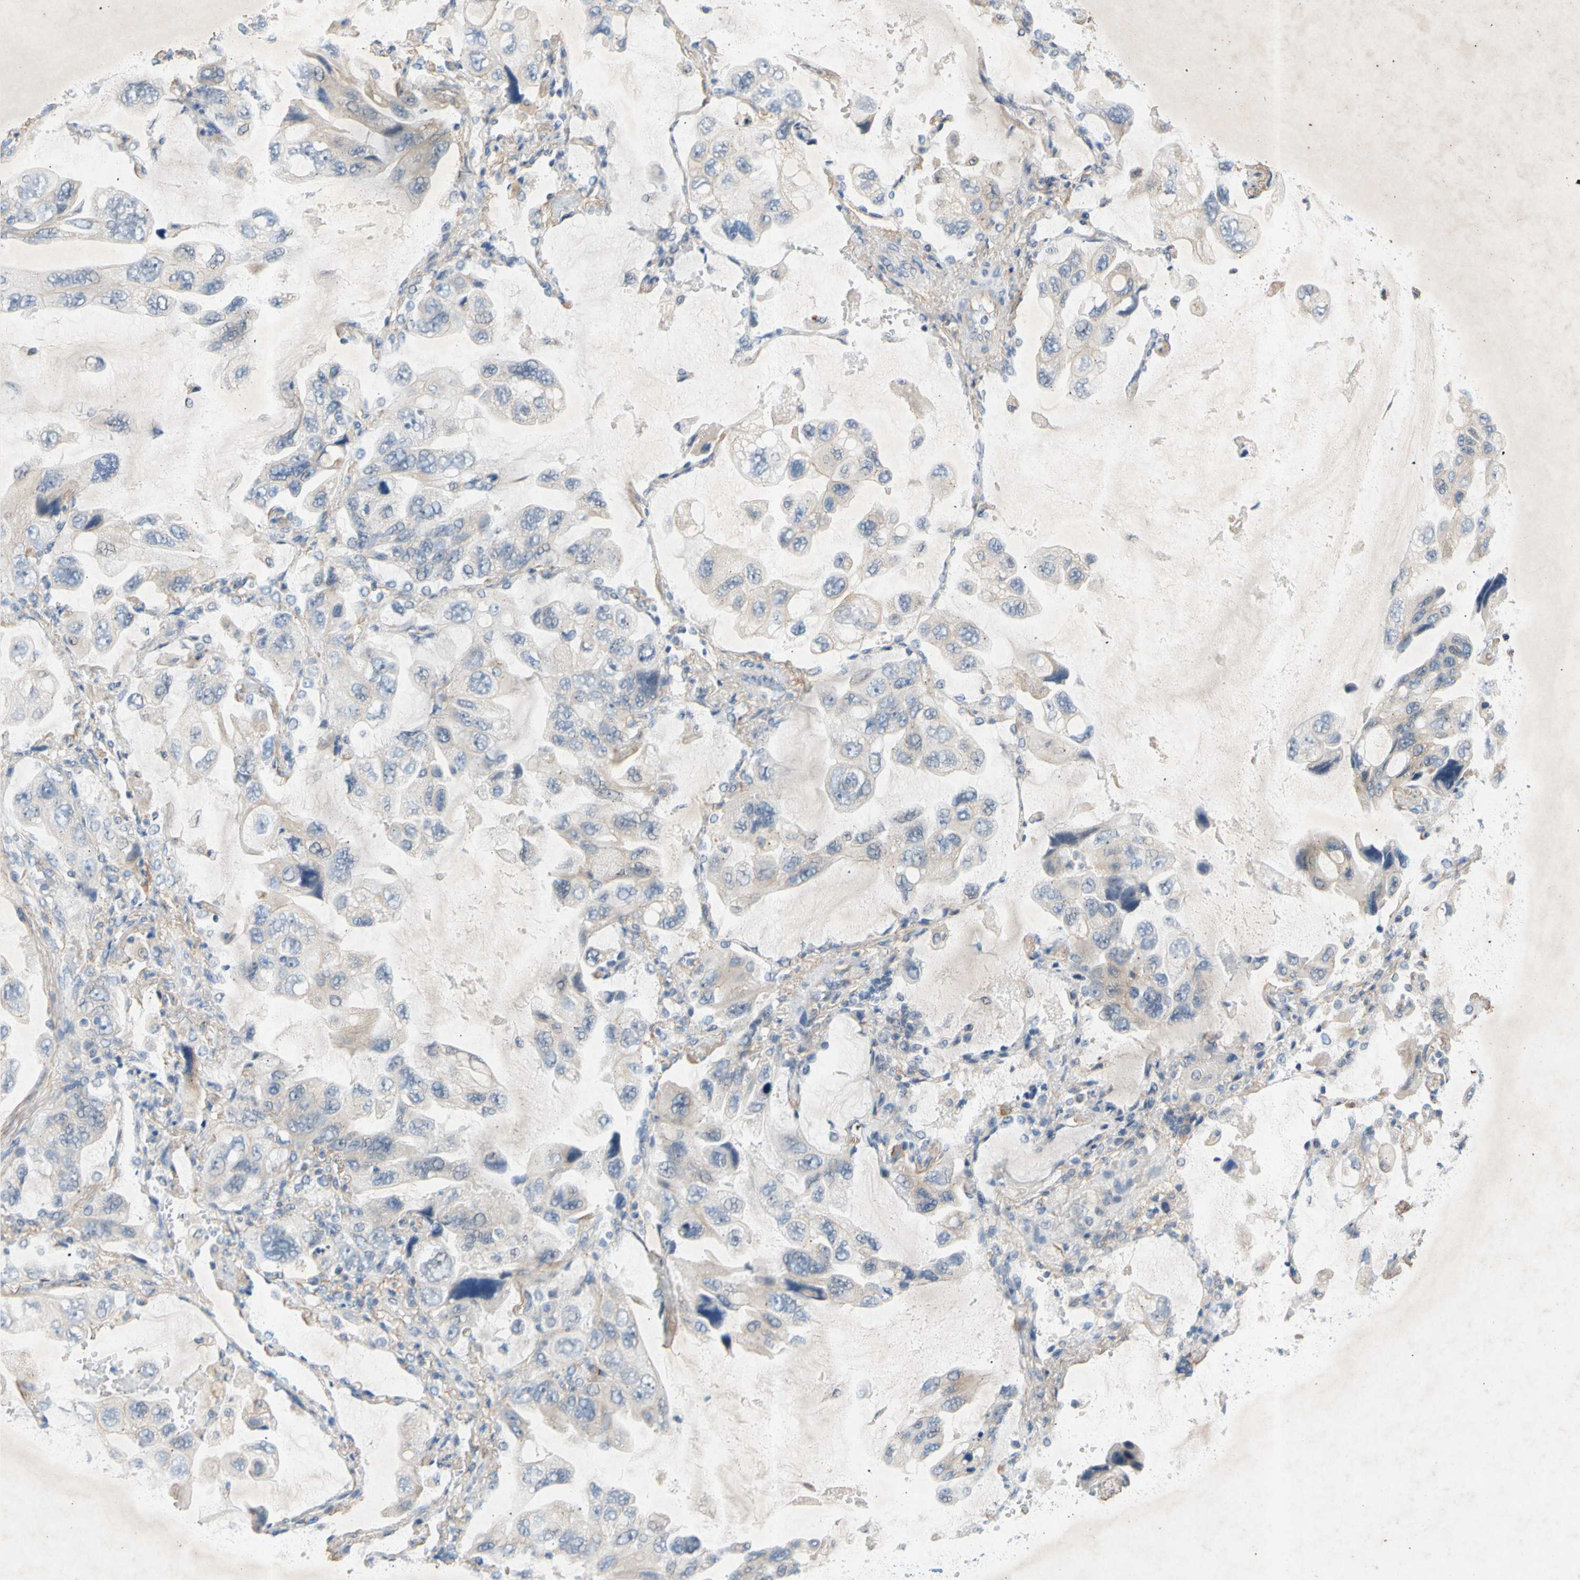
{"staining": {"intensity": "negative", "quantity": "none", "location": "none"}, "tissue": "lung cancer", "cell_type": "Tumor cells", "image_type": "cancer", "snomed": [{"axis": "morphology", "description": "Squamous cell carcinoma, NOS"}, {"axis": "topography", "description": "Lung"}], "caption": "Immunohistochemistry photomicrograph of lung cancer stained for a protein (brown), which shows no positivity in tumor cells.", "gene": "GASK1B", "patient": {"sex": "female", "age": 73}}